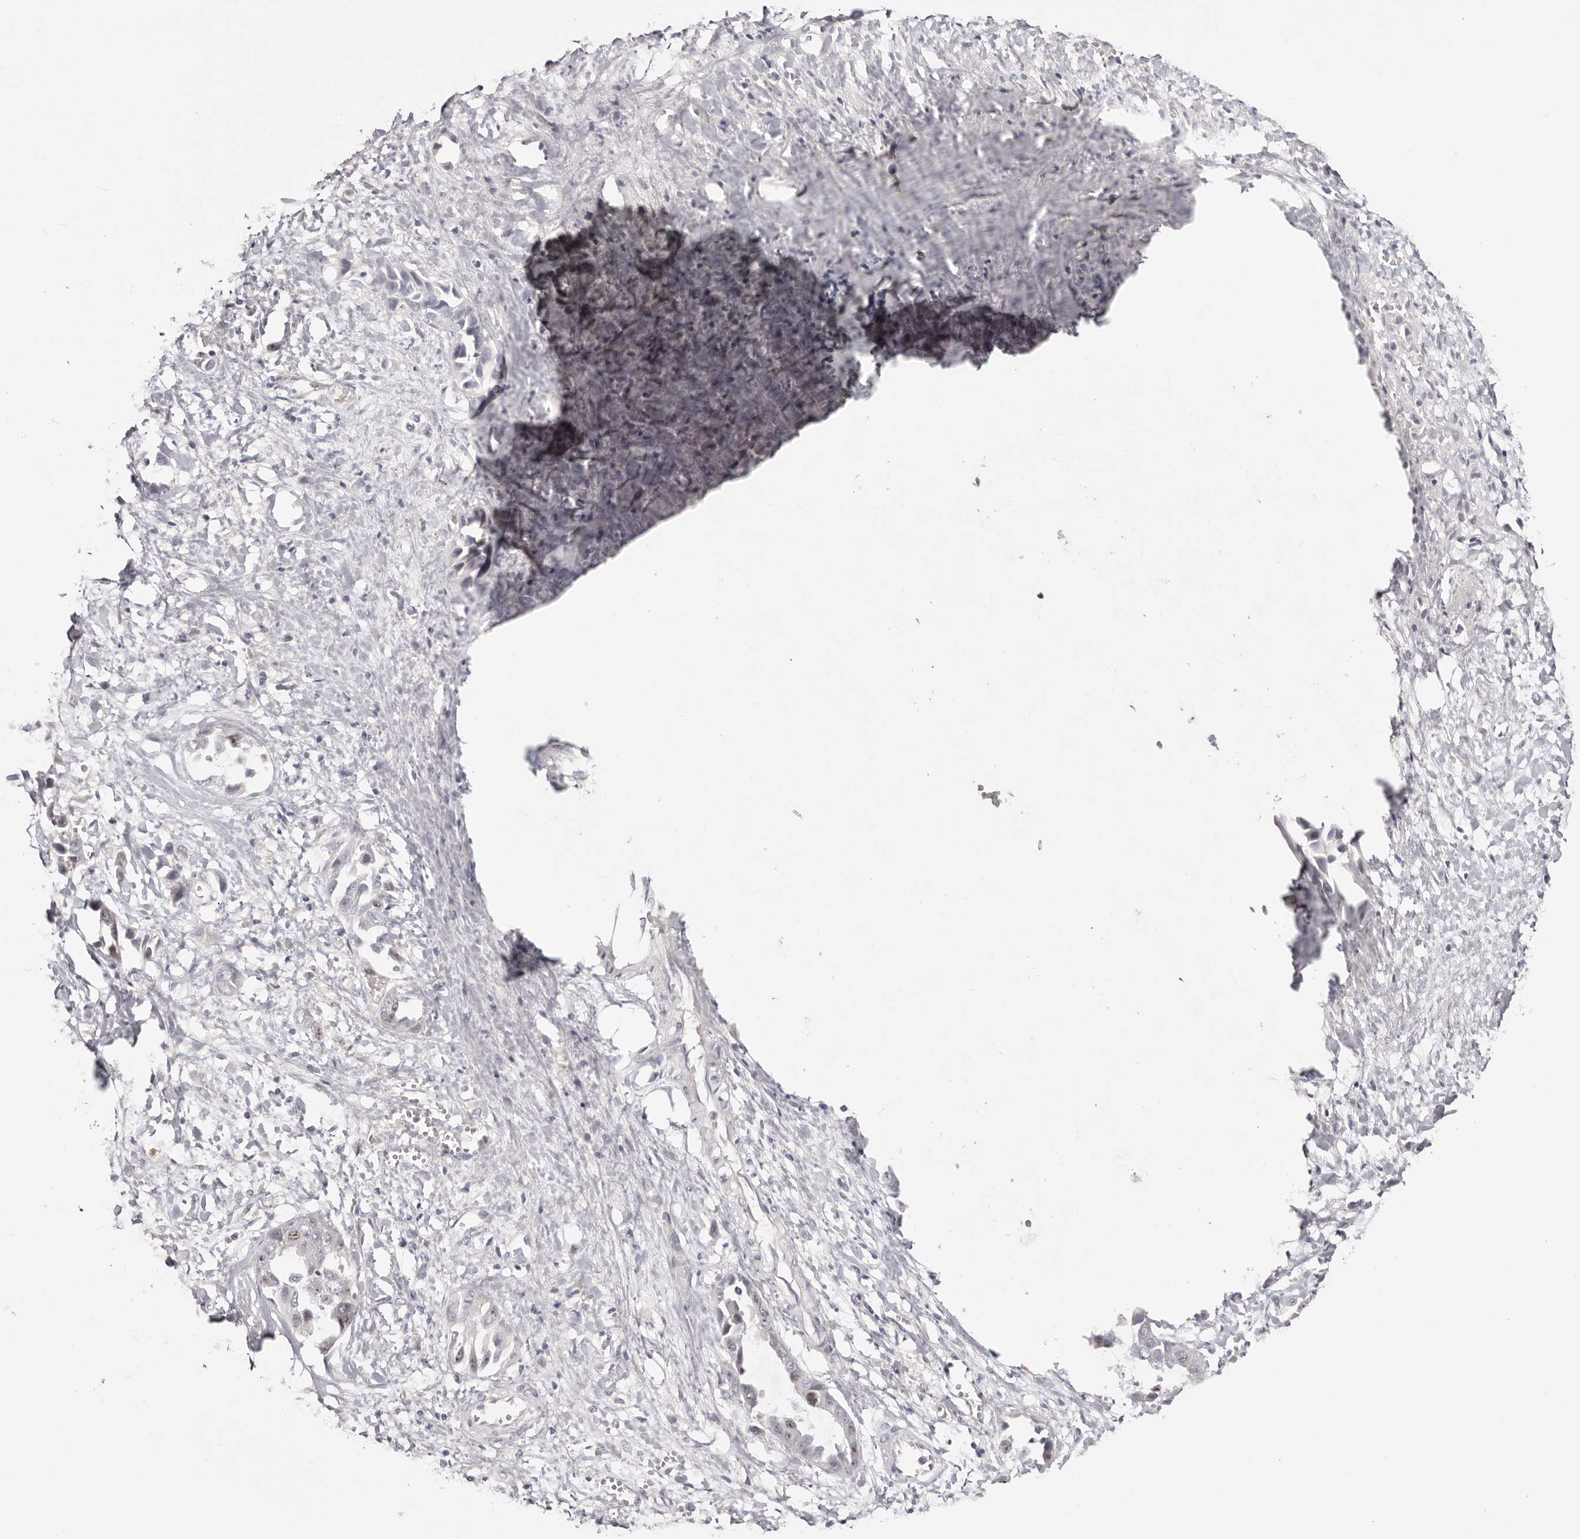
{"staining": {"intensity": "negative", "quantity": "none", "location": "none"}, "tissue": "liver cancer", "cell_type": "Tumor cells", "image_type": "cancer", "snomed": [{"axis": "morphology", "description": "Cholangiocarcinoma"}, {"axis": "topography", "description": "Liver"}], "caption": "An immunohistochemistry (IHC) photomicrograph of liver cancer is shown. There is no staining in tumor cells of liver cancer.", "gene": "CCDC190", "patient": {"sex": "female", "age": 52}}